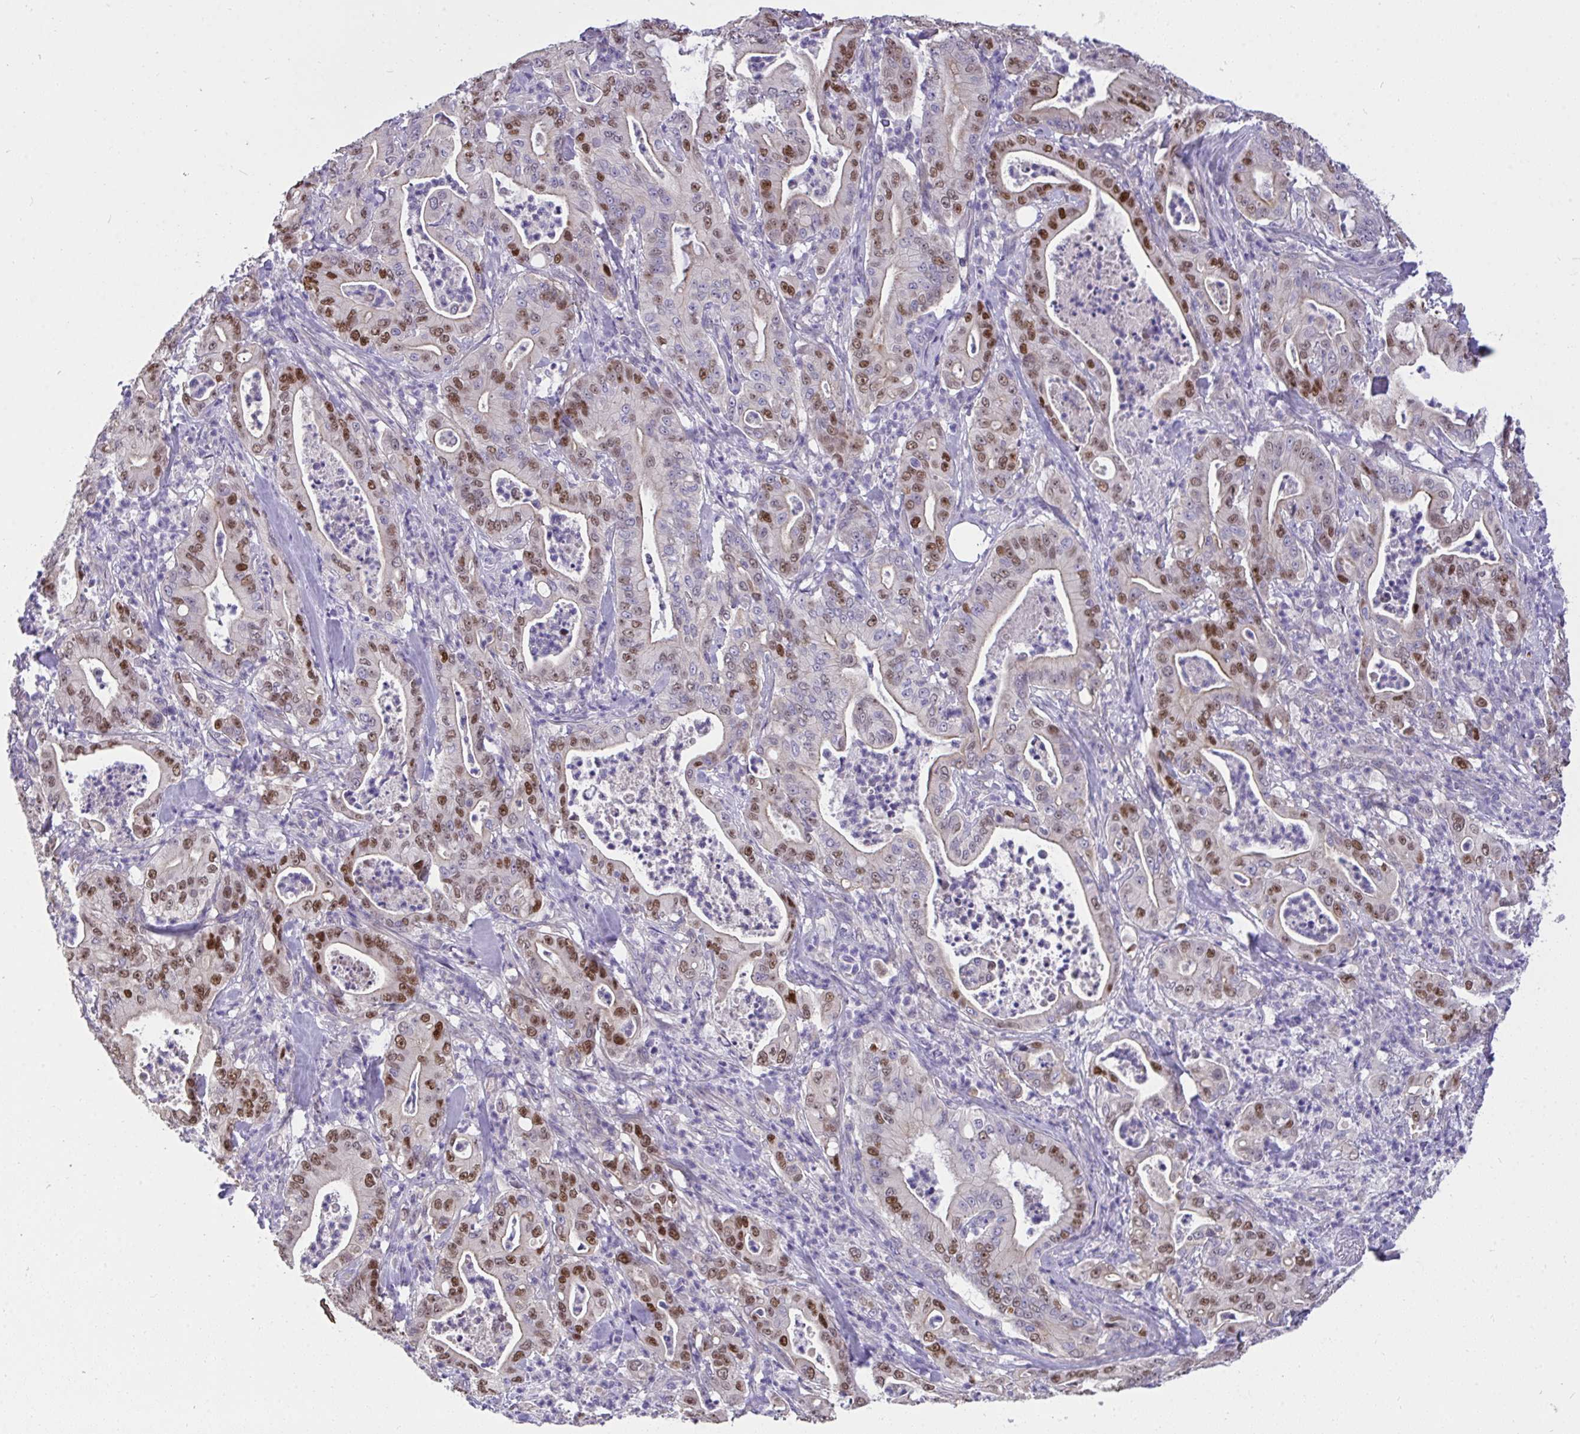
{"staining": {"intensity": "strong", "quantity": "25%-75%", "location": "nuclear"}, "tissue": "pancreatic cancer", "cell_type": "Tumor cells", "image_type": "cancer", "snomed": [{"axis": "morphology", "description": "Adenocarcinoma, NOS"}, {"axis": "topography", "description": "Pancreas"}], "caption": "Strong nuclear positivity is present in about 25%-75% of tumor cells in pancreatic cancer (adenocarcinoma).", "gene": "C19orf54", "patient": {"sex": "male", "age": 71}}